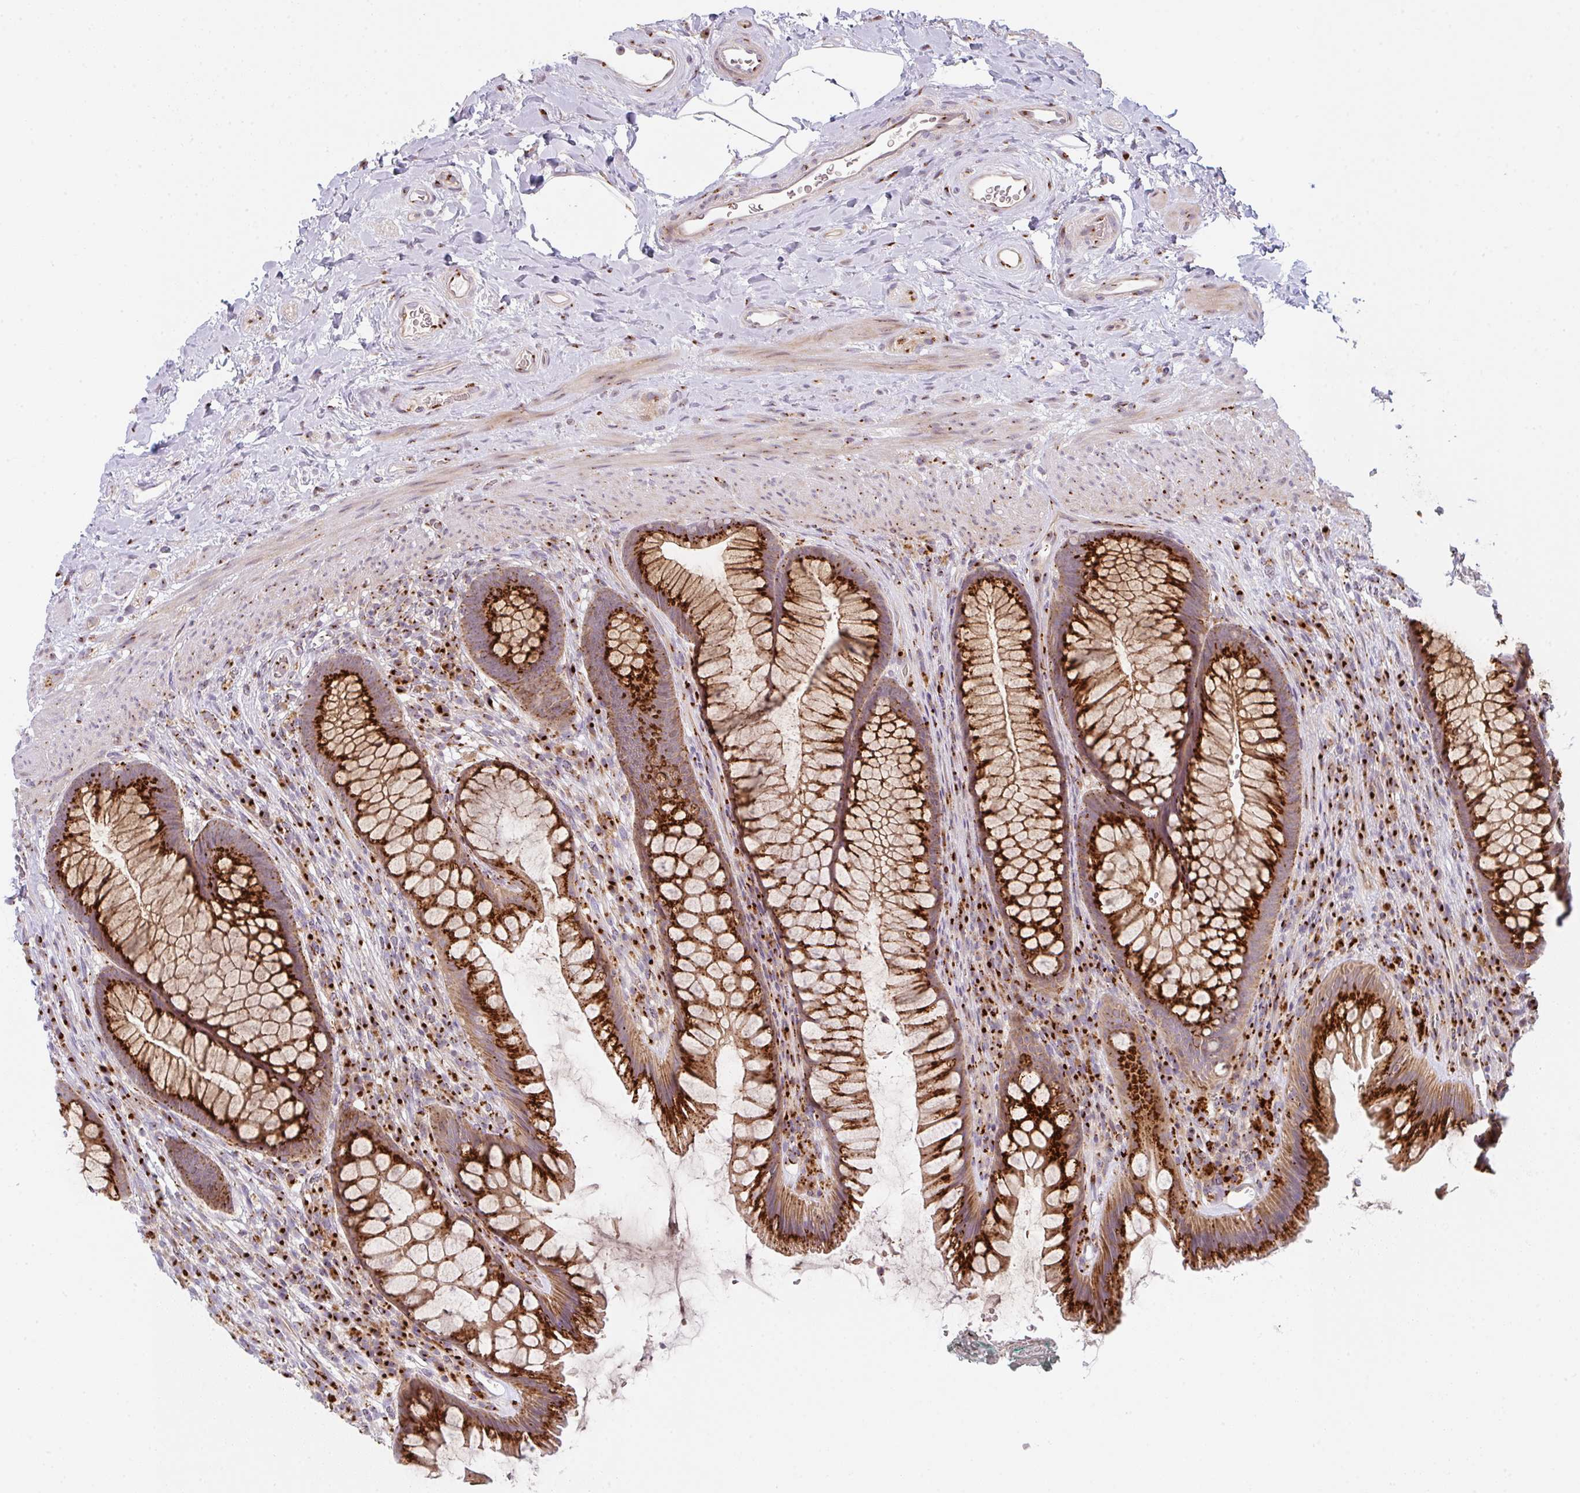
{"staining": {"intensity": "strong", "quantity": ">75%", "location": "cytoplasmic/membranous"}, "tissue": "rectum", "cell_type": "Glandular cells", "image_type": "normal", "snomed": [{"axis": "morphology", "description": "Normal tissue, NOS"}, {"axis": "topography", "description": "Rectum"}], "caption": "About >75% of glandular cells in normal human rectum demonstrate strong cytoplasmic/membranous protein positivity as visualized by brown immunohistochemical staining.", "gene": "GVQW3", "patient": {"sex": "male", "age": 53}}